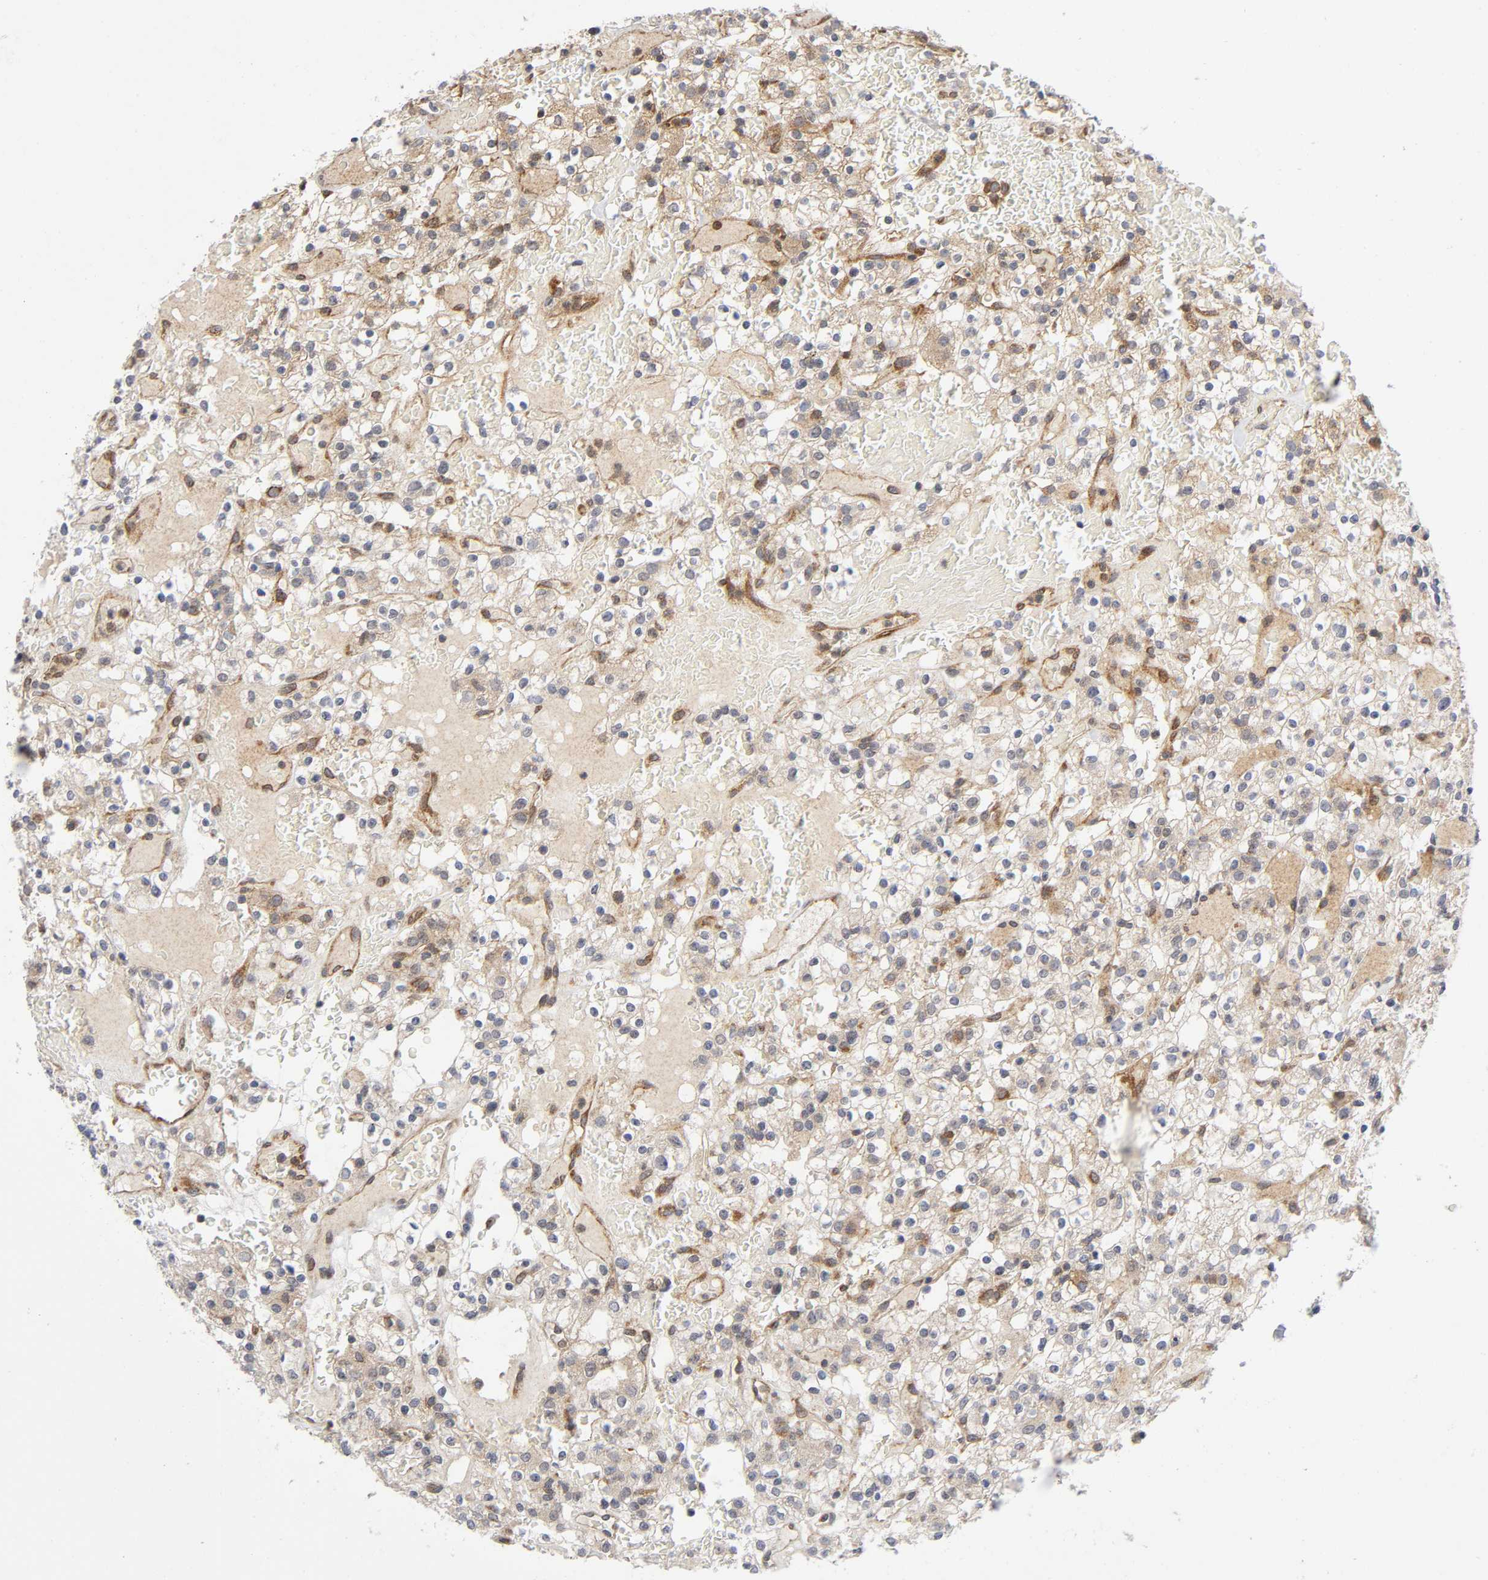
{"staining": {"intensity": "moderate", "quantity": ">75%", "location": "cytoplasmic/membranous"}, "tissue": "renal cancer", "cell_type": "Tumor cells", "image_type": "cancer", "snomed": [{"axis": "morphology", "description": "Normal tissue, NOS"}, {"axis": "morphology", "description": "Adenocarcinoma, NOS"}, {"axis": "topography", "description": "Kidney"}], "caption": "Immunohistochemical staining of human renal adenocarcinoma exhibits medium levels of moderate cytoplasmic/membranous protein expression in about >75% of tumor cells.", "gene": "EIF5", "patient": {"sex": "female", "age": 72}}